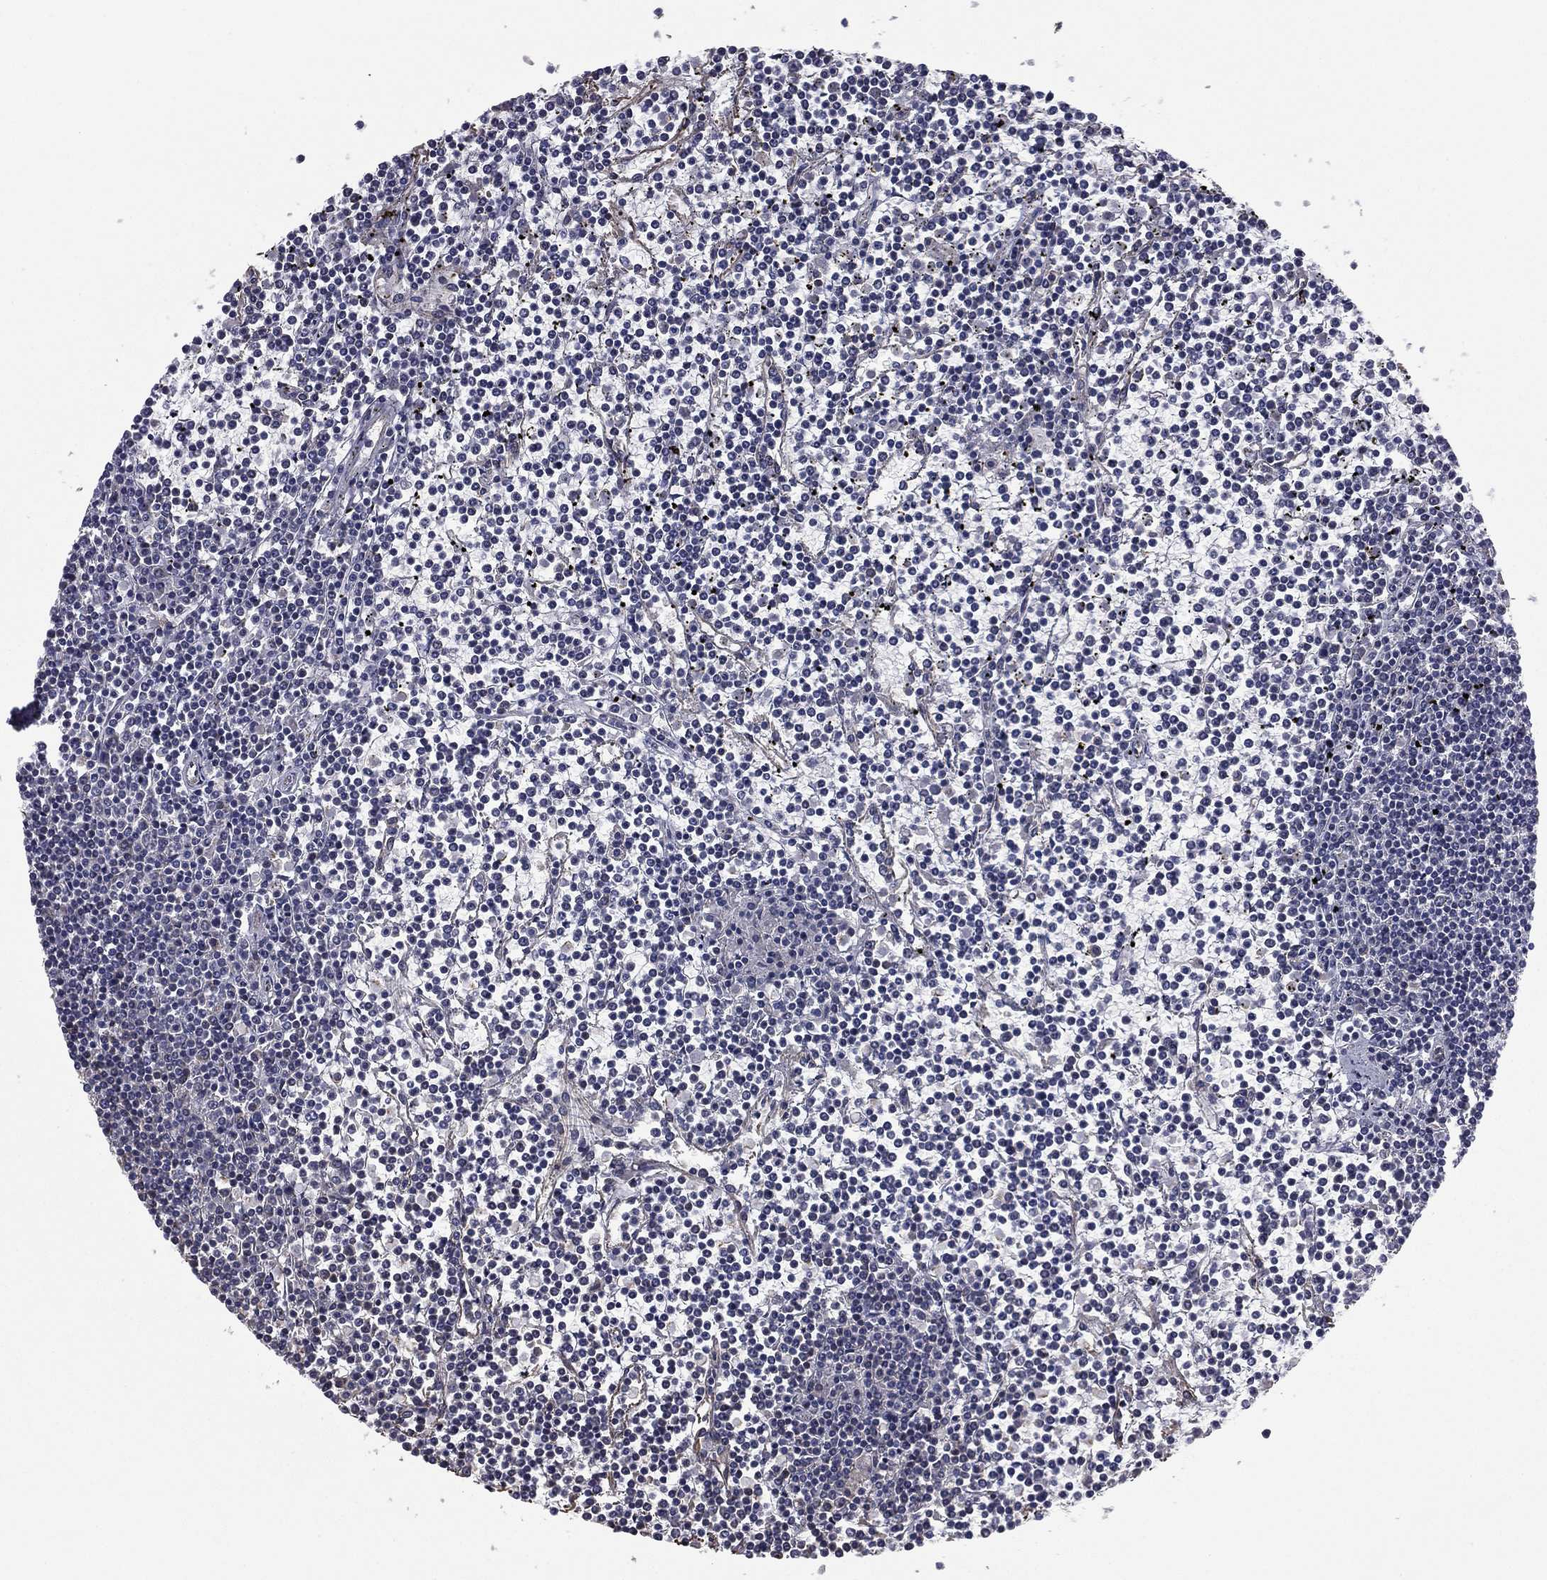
{"staining": {"intensity": "negative", "quantity": "none", "location": "none"}, "tissue": "lymphoma", "cell_type": "Tumor cells", "image_type": "cancer", "snomed": [{"axis": "morphology", "description": "Malignant lymphoma, non-Hodgkin's type, Low grade"}, {"axis": "topography", "description": "Spleen"}], "caption": "High power microscopy image of an IHC micrograph of malignant lymphoma, non-Hodgkin's type (low-grade), revealing no significant expression in tumor cells.", "gene": "SCUBE1", "patient": {"sex": "female", "age": 19}}